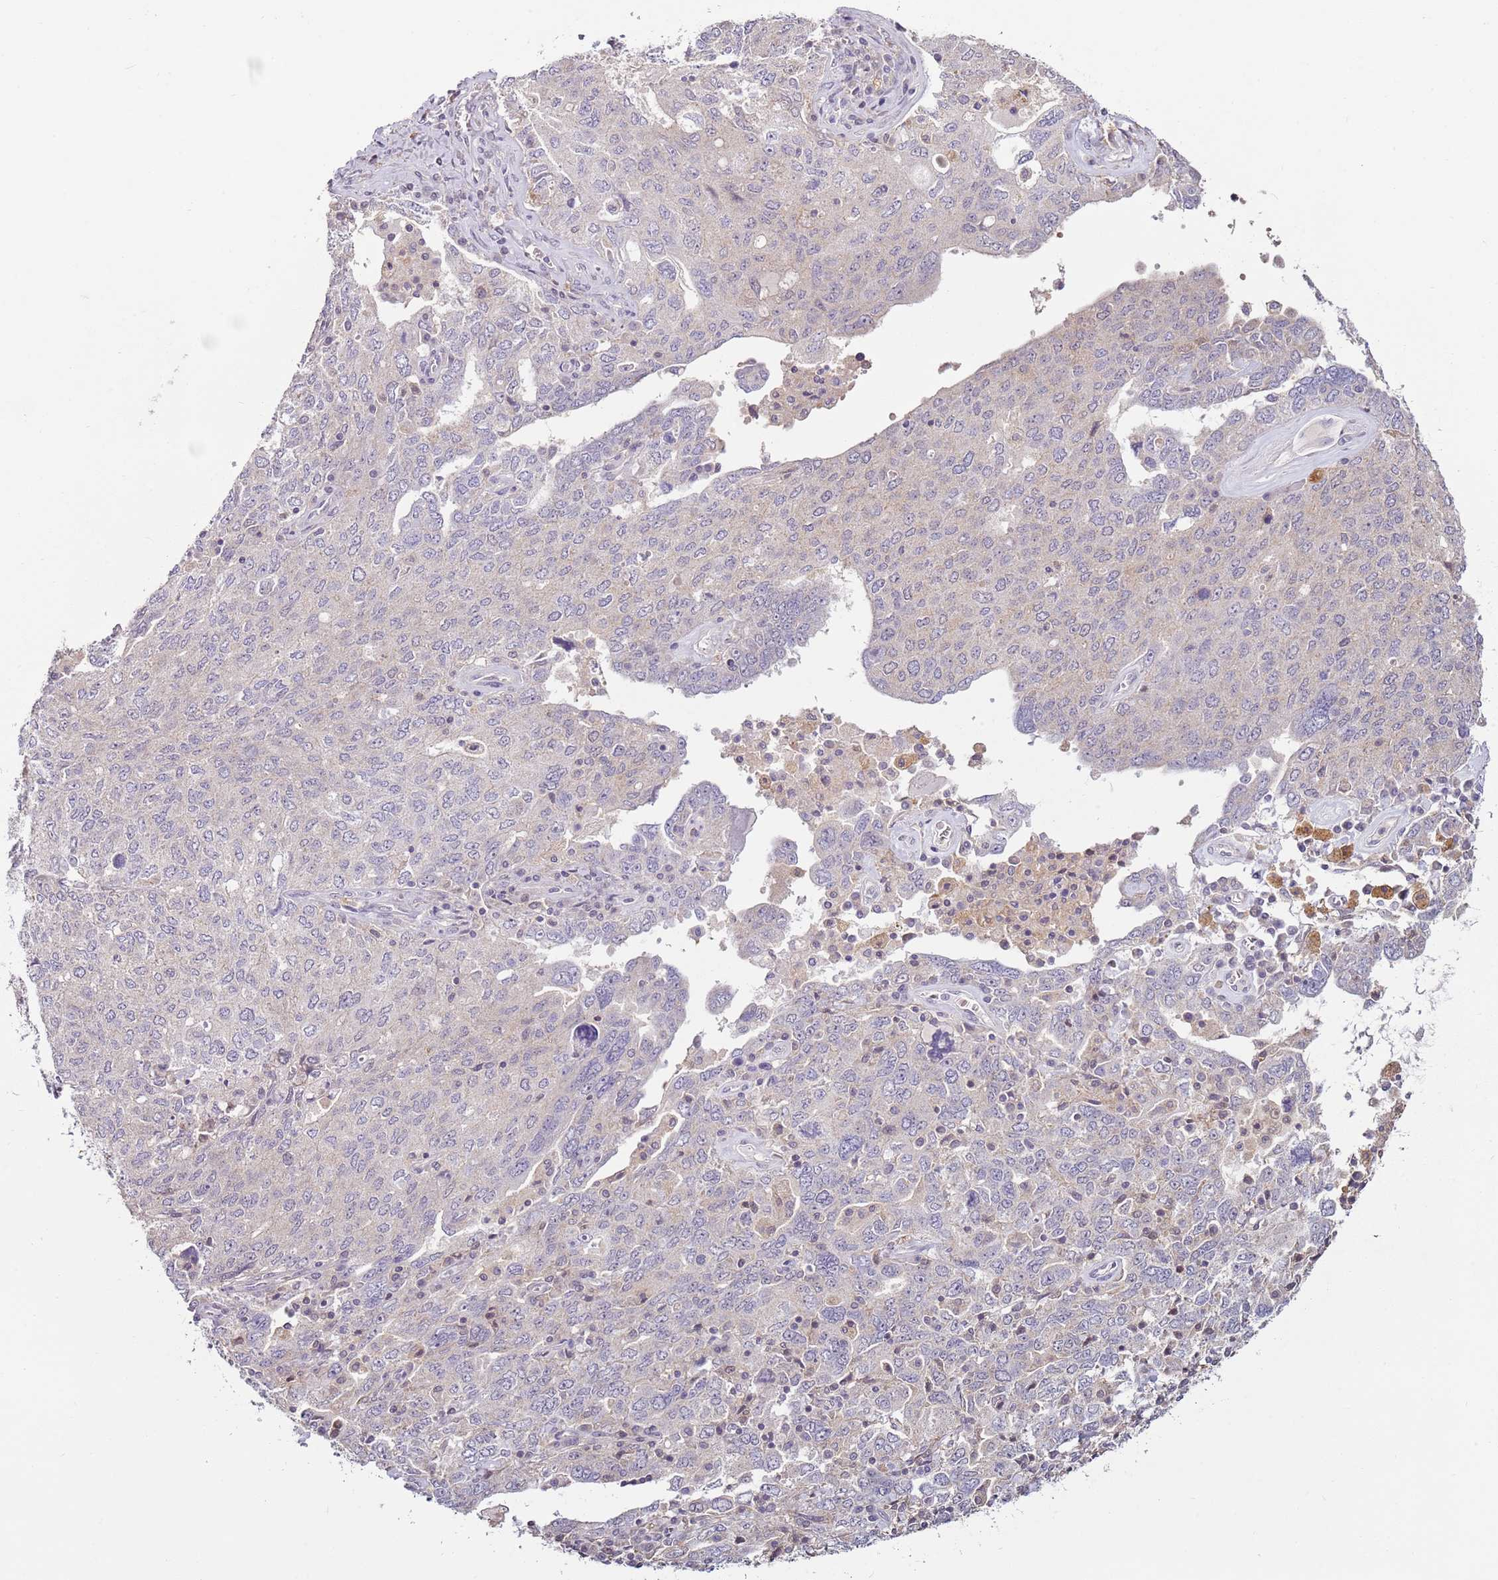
{"staining": {"intensity": "negative", "quantity": "none", "location": "none"}, "tissue": "ovarian cancer", "cell_type": "Tumor cells", "image_type": "cancer", "snomed": [{"axis": "morphology", "description": "Carcinoma, endometroid"}, {"axis": "topography", "description": "Ovary"}], "caption": "Tumor cells show no significant positivity in ovarian endometroid carcinoma.", "gene": "MDH1", "patient": {"sex": "female", "age": 62}}